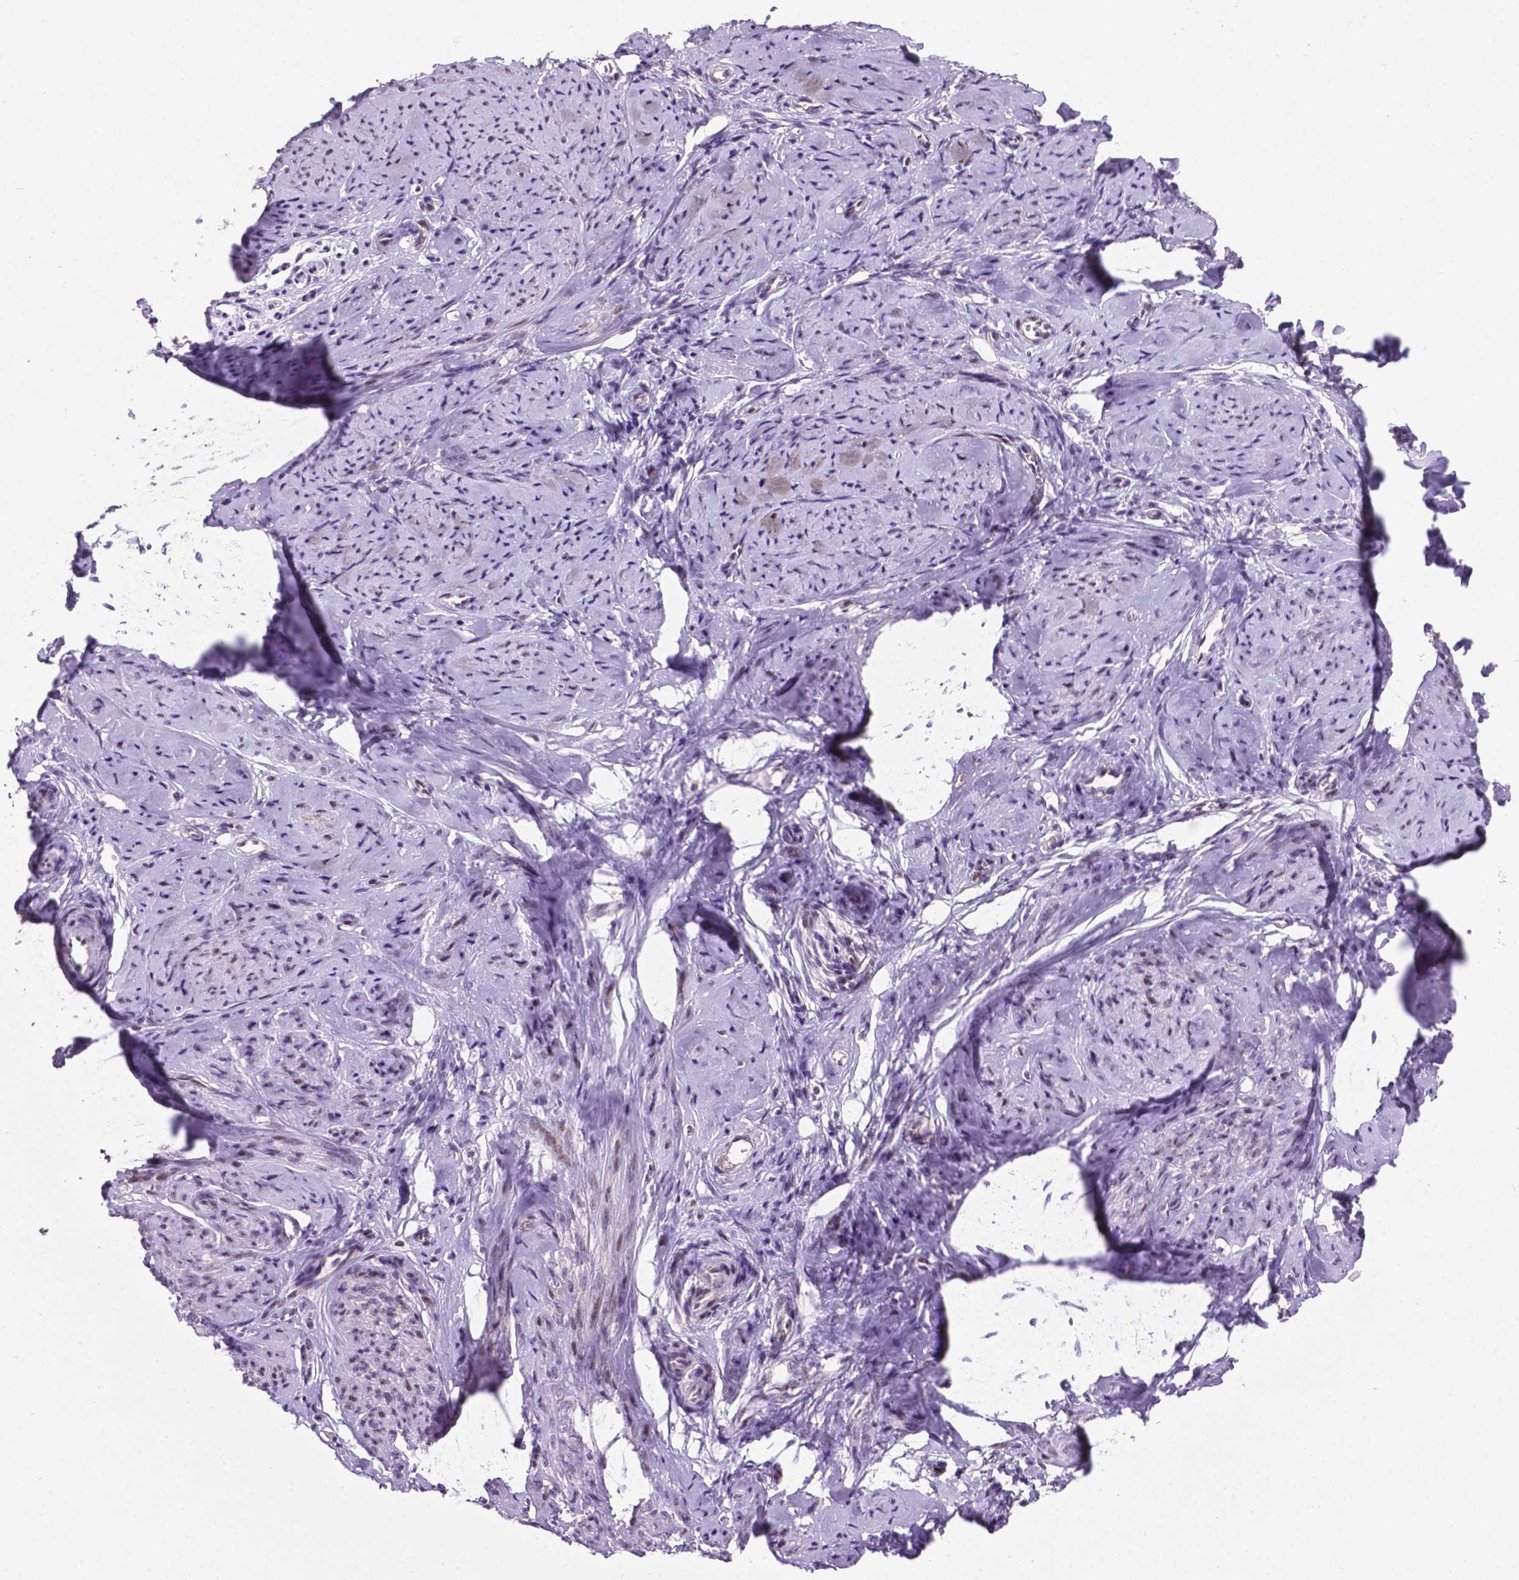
{"staining": {"intensity": "weak", "quantity": "<25%", "location": "nuclear"}, "tissue": "smooth muscle", "cell_type": "Smooth muscle cells", "image_type": "normal", "snomed": [{"axis": "morphology", "description": "Normal tissue, NOS"}, {"axis": "topography", "description": "Smooth muscle"}], "caption": "A photomicrograph of smooth muscle stained for a protein displays no brown staining in smooth muscle cells.", "gene": "SMAD2", "patient": {"sex": "female", "age": 48}}